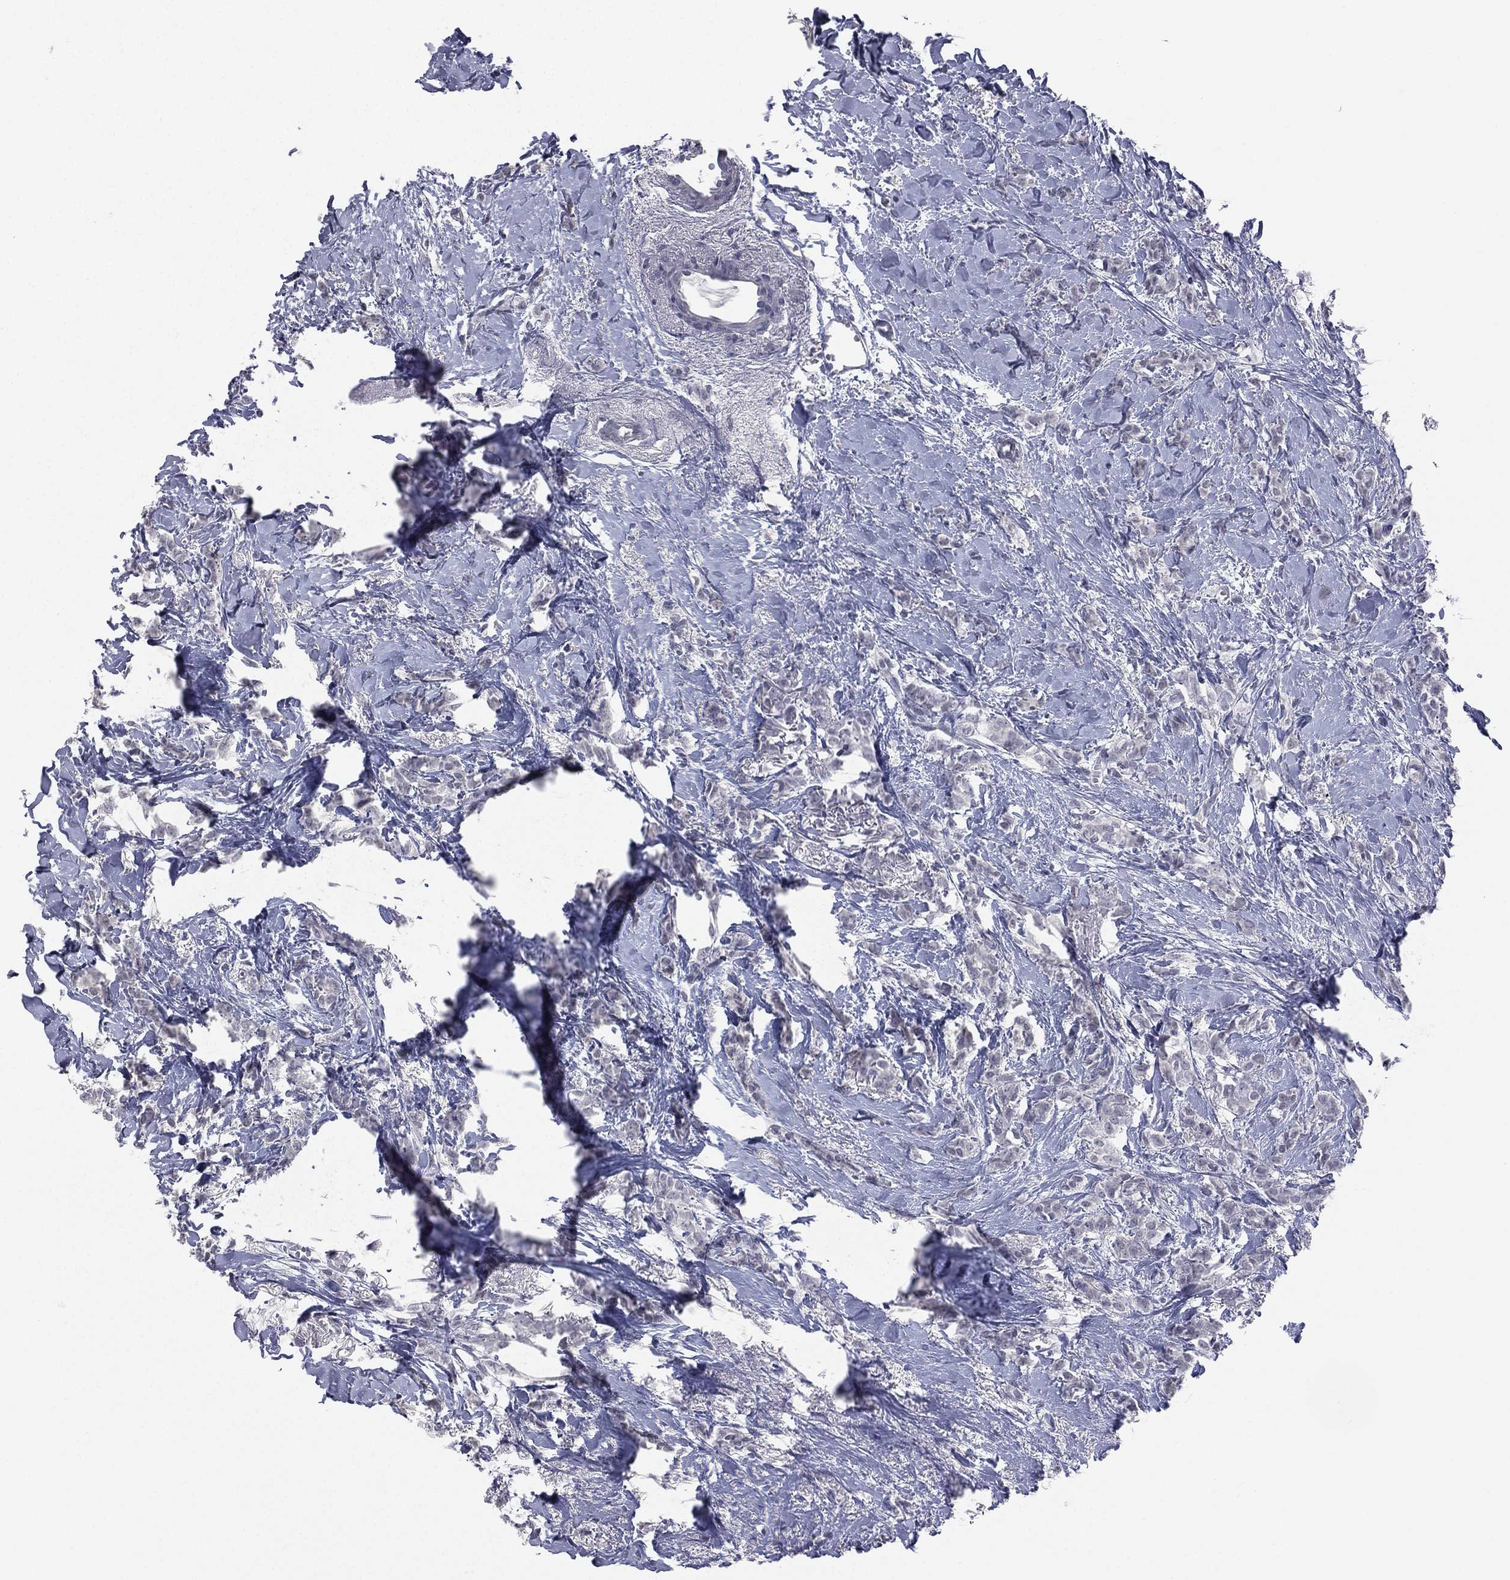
{"staining": {"intensity": "negative", "quantity": "none", "location": "none"}, "tissue": "breast cancer", "cell_type": "Tumor cells", "image_type": "cancer", "snomed": [{"axis": "morphology", "description": "Duct carcinoma"}, {"axis": "topography", "description": "Breast"}], "caption": "An immunohistochemistry (IHC) photomicrograph of breast cancer (invasive ductal carcinoma) is shown. There is no staining in tumor cells of breast cancer (invasive ductal carcinoma).", "gene": "DMKN", "patient": {"sex": "female", "age": 85}}